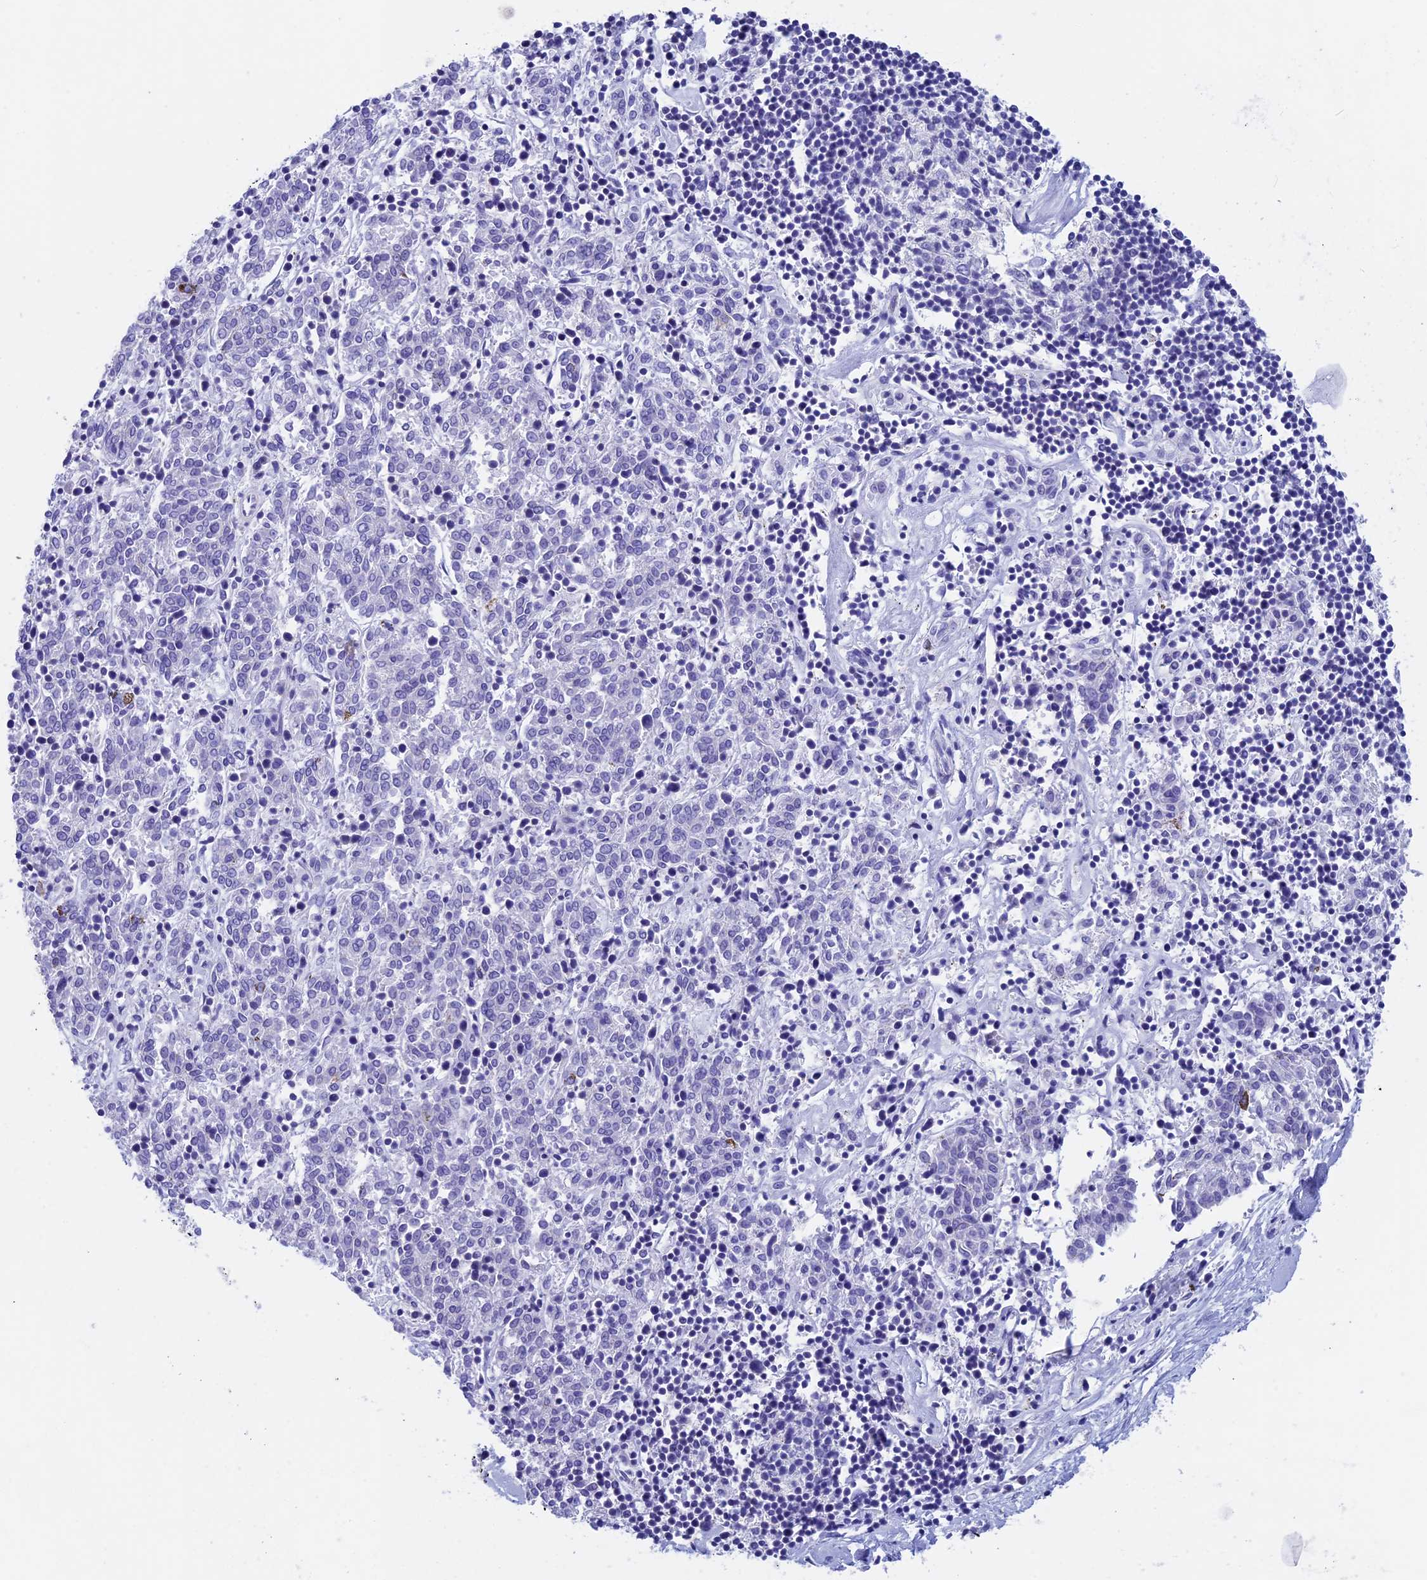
{"staining": {"intensity": "negative", "quantity": "none", "location": "none"}, "tissue": "melanoma", "cell_type": "Tumor cells", "image_type": "cancer", "snomed": [{"axis": "morphology", "description": "Malignant melanoma, NOS"}, {"axis": "topography", "description": "Skin"}], "caption": "A high-resolution photomicrograph shows immunohistochemistry staining of malignant melanoma, which displays no significant positivity in tumor cells.", "gene": "SEPTIN1", "patient": {"sex": "female", "age": 72}}